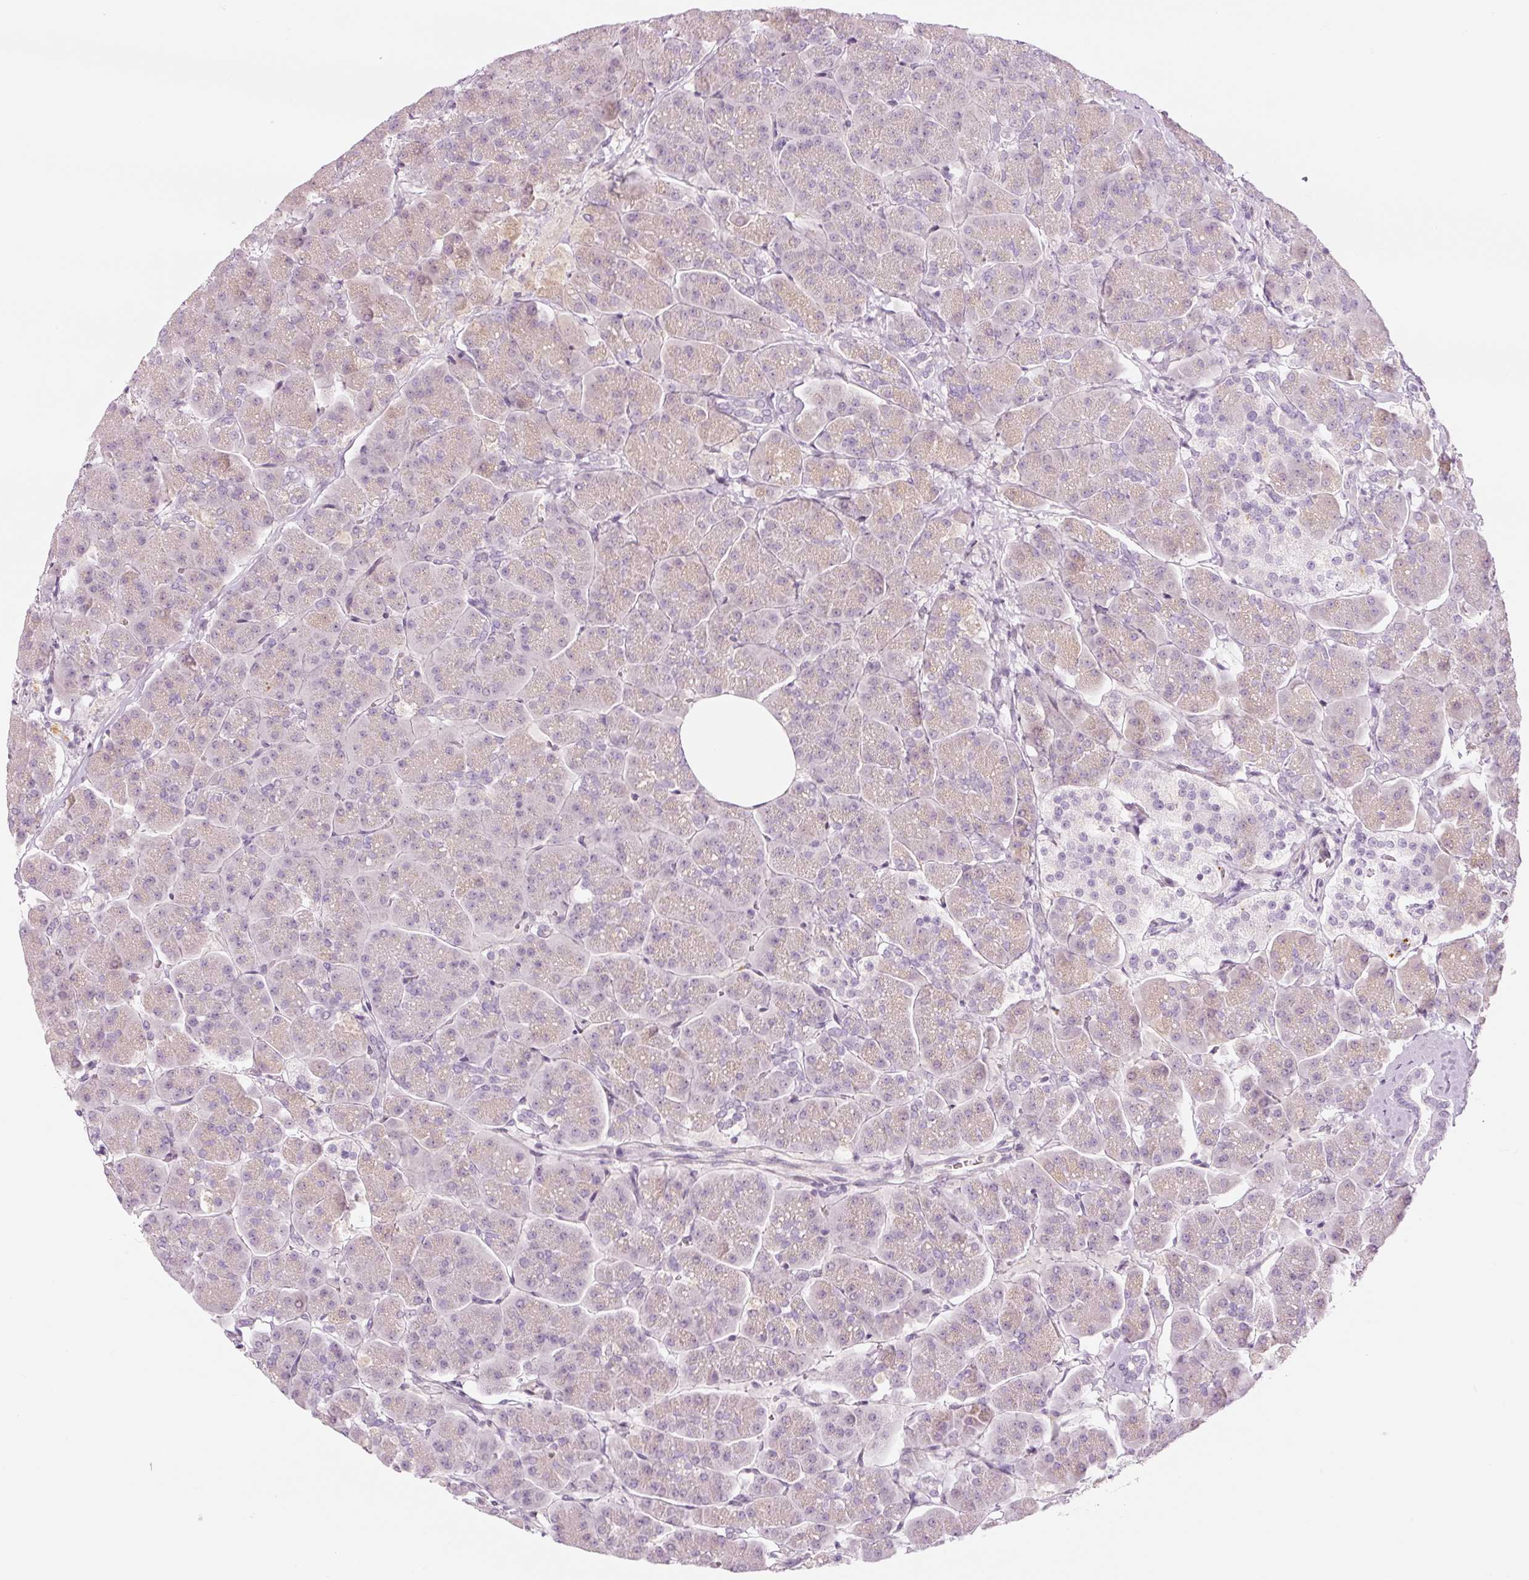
{"staining": {"intensity": "weak", "quantity": "25%-75%", "location": "cytoplasmic/membranous"}, "tissue": "pancreas", "cell_type": "Exocrine glandular cells", "image_type": "normal", "snomed": [{"axis": "morphology", "description": "Normal tissue, NOS"}, {"axis": "topography", "description": "Pancreas"}, {"axis": "topography", "description": "Peripheral nerve tissue"}], "caption": "Immunohistochemical staining of unremarkable pancreas demonstrates weak cytoplasmic/membranous protein staining in about 25%-75% of exocrine glandular cells. (DAB (3,3'-diaminobenzidine) = brown stain, brightfield microscopy at high magnification).", "gene": "LECT2", "patient": {"sex": "male", "age": 54}}